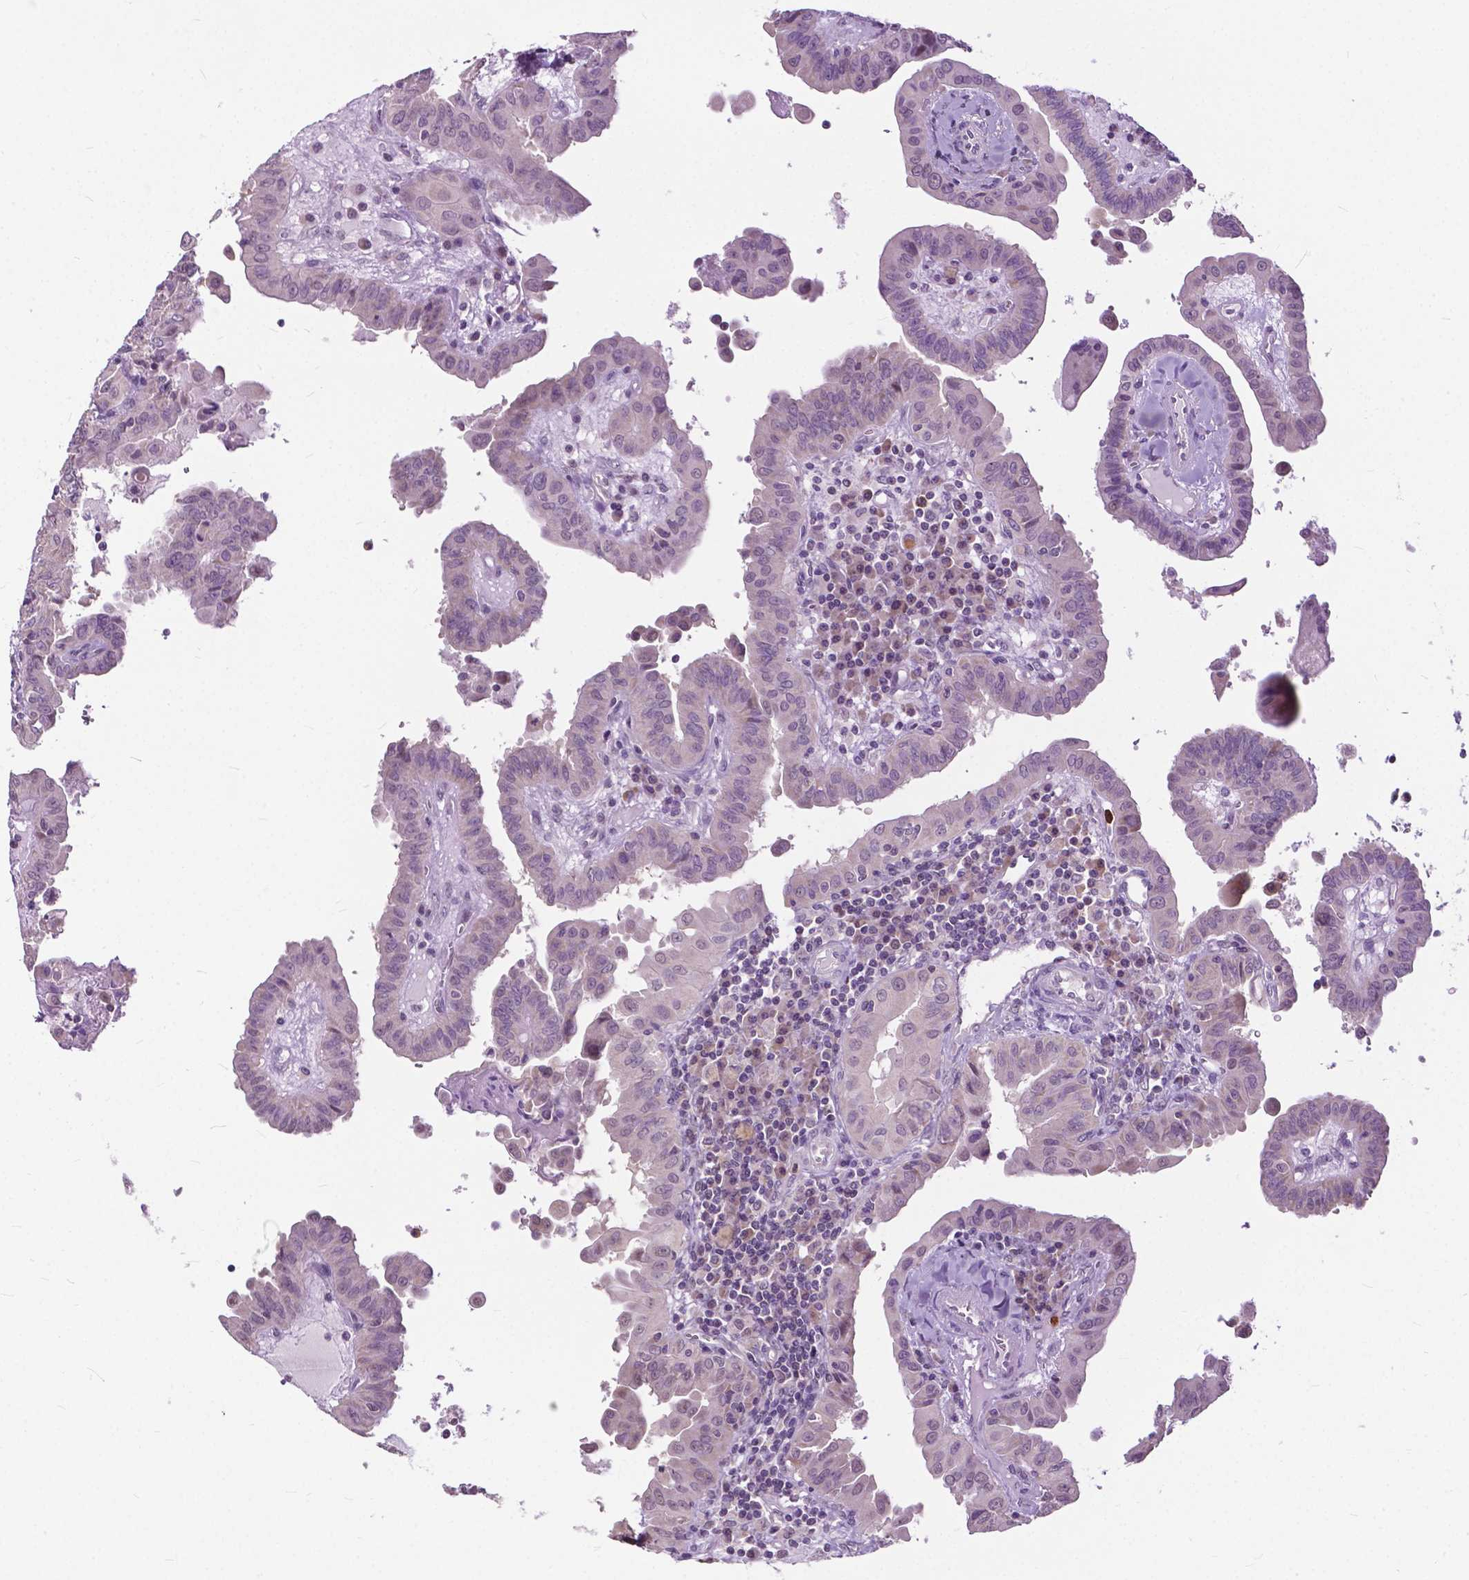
{"staining": {"intensity": "negative", "quantity": "none", "location": "none"}, "tissue": "thyroid cancer", "cell_type": "Tumor cells", "image_type": "cancer", "snomed": [{"axis": "morphology", "description": "Papillary adenocarcinoma, NOS"}, {"axis": "topography", "description": "Thyroid gland"}], "caption": "Immunohistochemical staining of human thyroid cancer (papillary adenocarcinoma) reveals no significant positivity in tumor cells.", "gene": "TTC9B", "patient": {"sex": "female", "age": 37}}